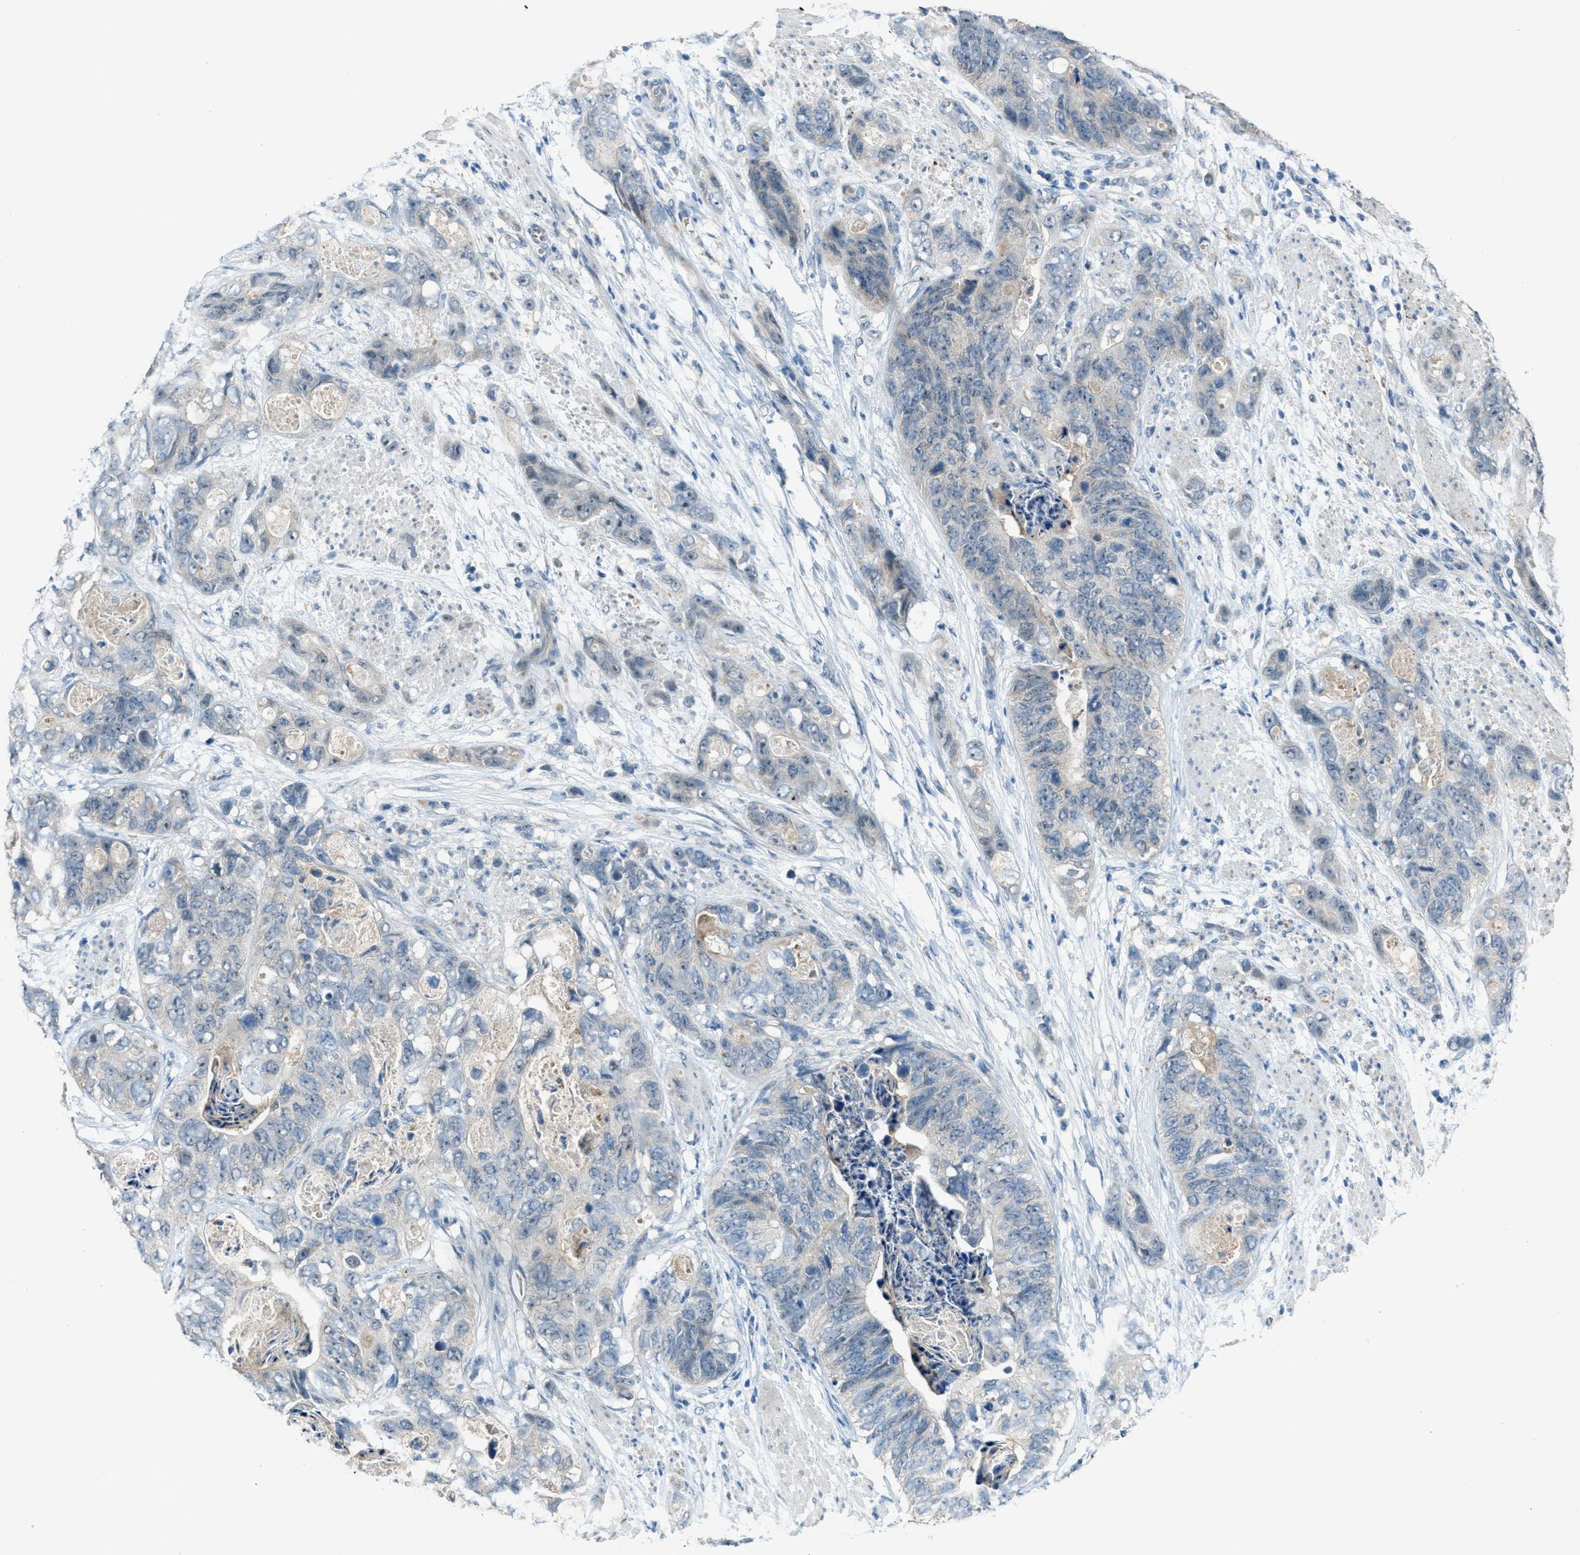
{"staining": {"intensity": "negative", "quantity": "none", "location": "none"}, "tissue": "stomach cancer", "cell_type": "Tumor cells", "image_type": "cancer", "snomed": [{"axis": "morphology", "description": "Adenocarcinoma, NOS"}, {"axis": "topography", "description": "Stomach"}], "caption": "Immunohistochemistry micrograph of neoplastic tissue: adenocarcinoma (stomach) stained with DAB demonstrates no significant protein expression in tumor cells. (Immunohistochemistry (ihc), brightfield microscopy, high magnification).", "gene": "CDON", "patient": {"sex": "female", "age": 89}}